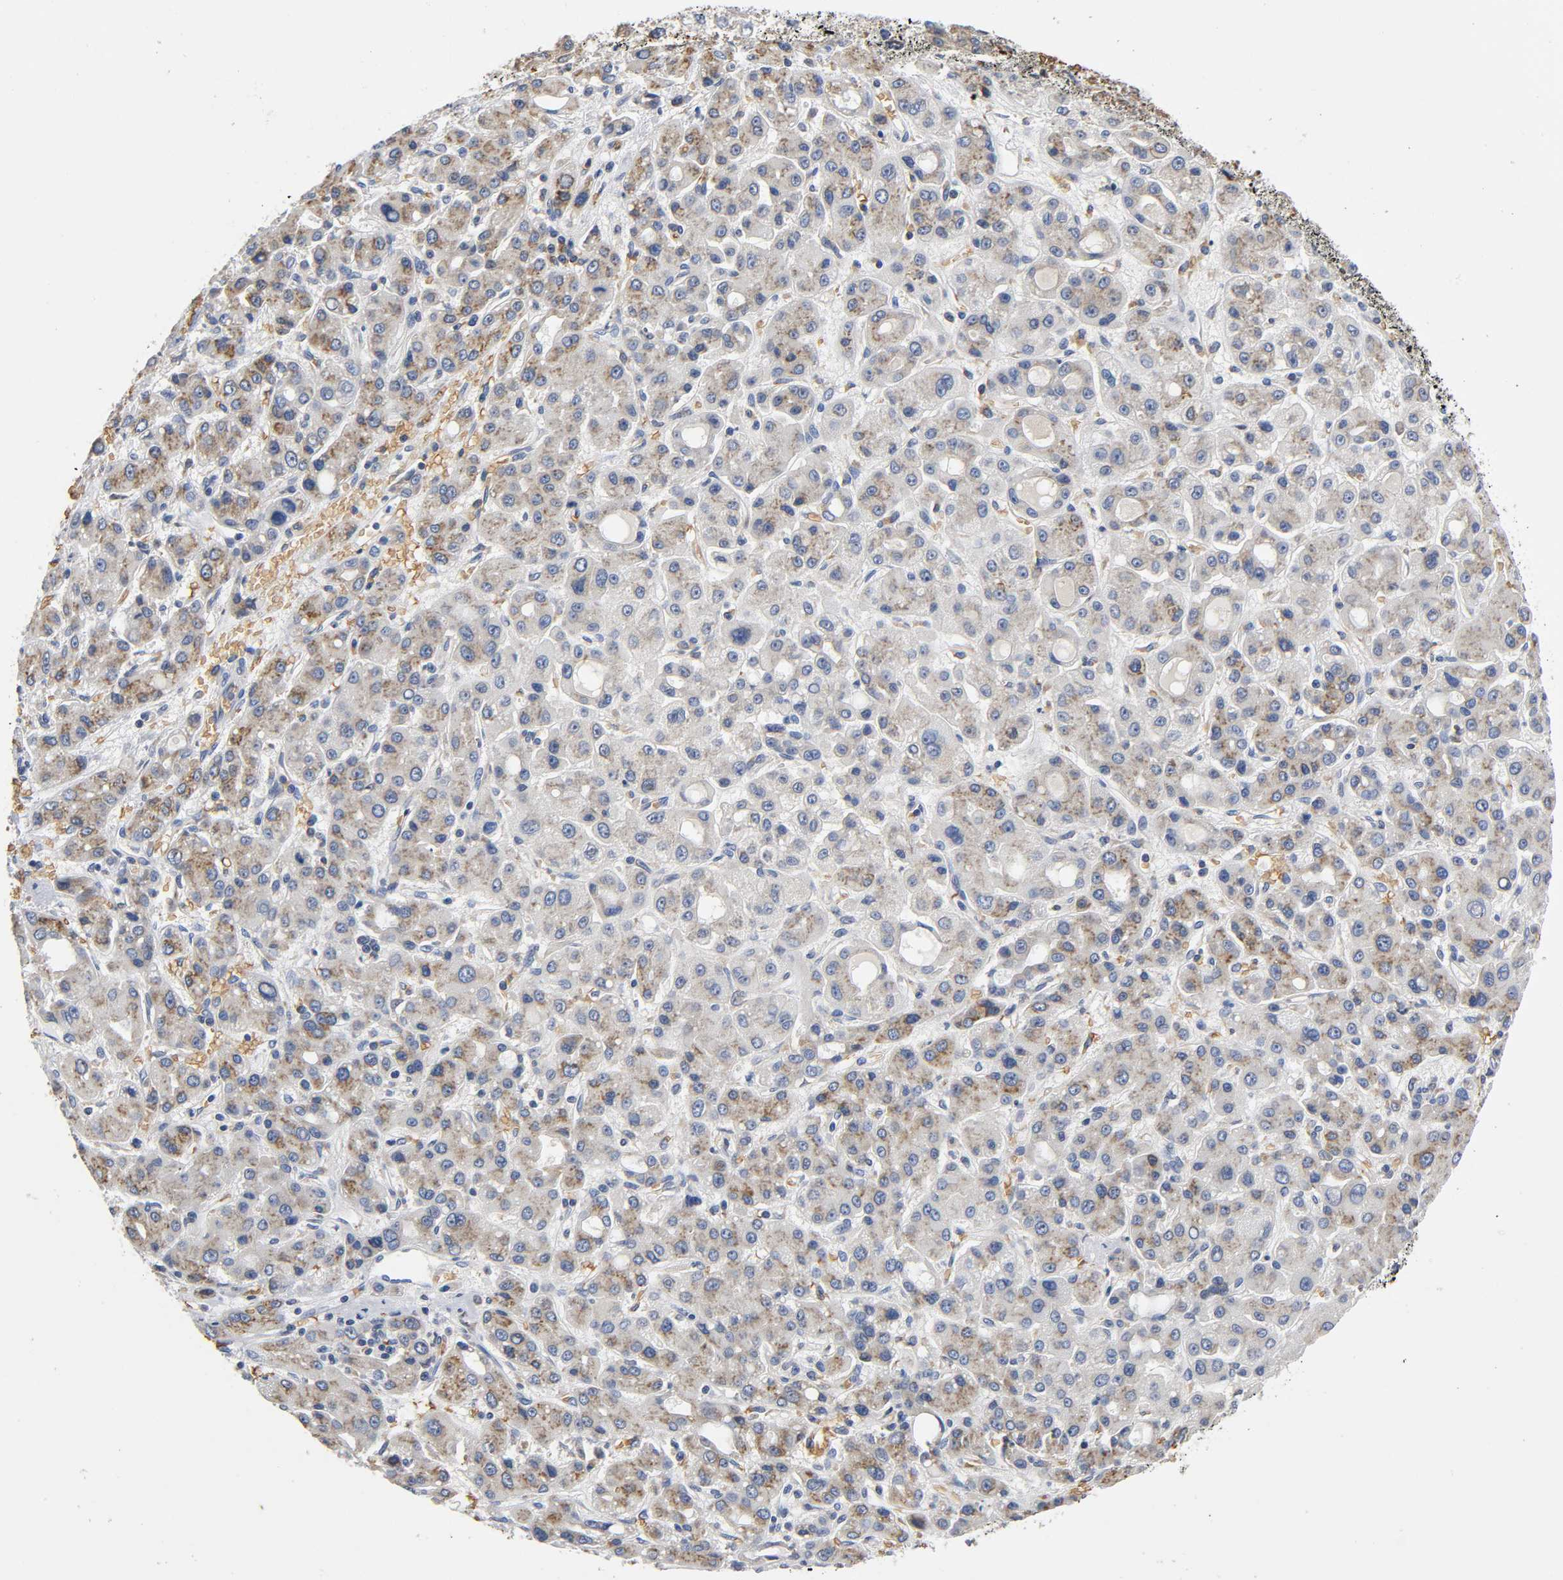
{"staining": {"intensity": "weak", "quantity": "<25%", "location": "cytoplasmic/membranous"}, "tissue": "liver cancer", "cell_type": "Tumor cells", "image_type": "cancer", "snomed": [{"axis": "morphology", "description": "Carcinoma, Hepatocellular, NOS"}, {"axis": "topography", "description": "Liver"}], "caption": "An immunohistochemistry histopathology image of liver hepatocellular carcinoma is shown. There is no staining in tumor cells of liver hepatocellular carcinoma.", "gene": "UCKL1", "patient": {"sex": "male", "age": 55}}